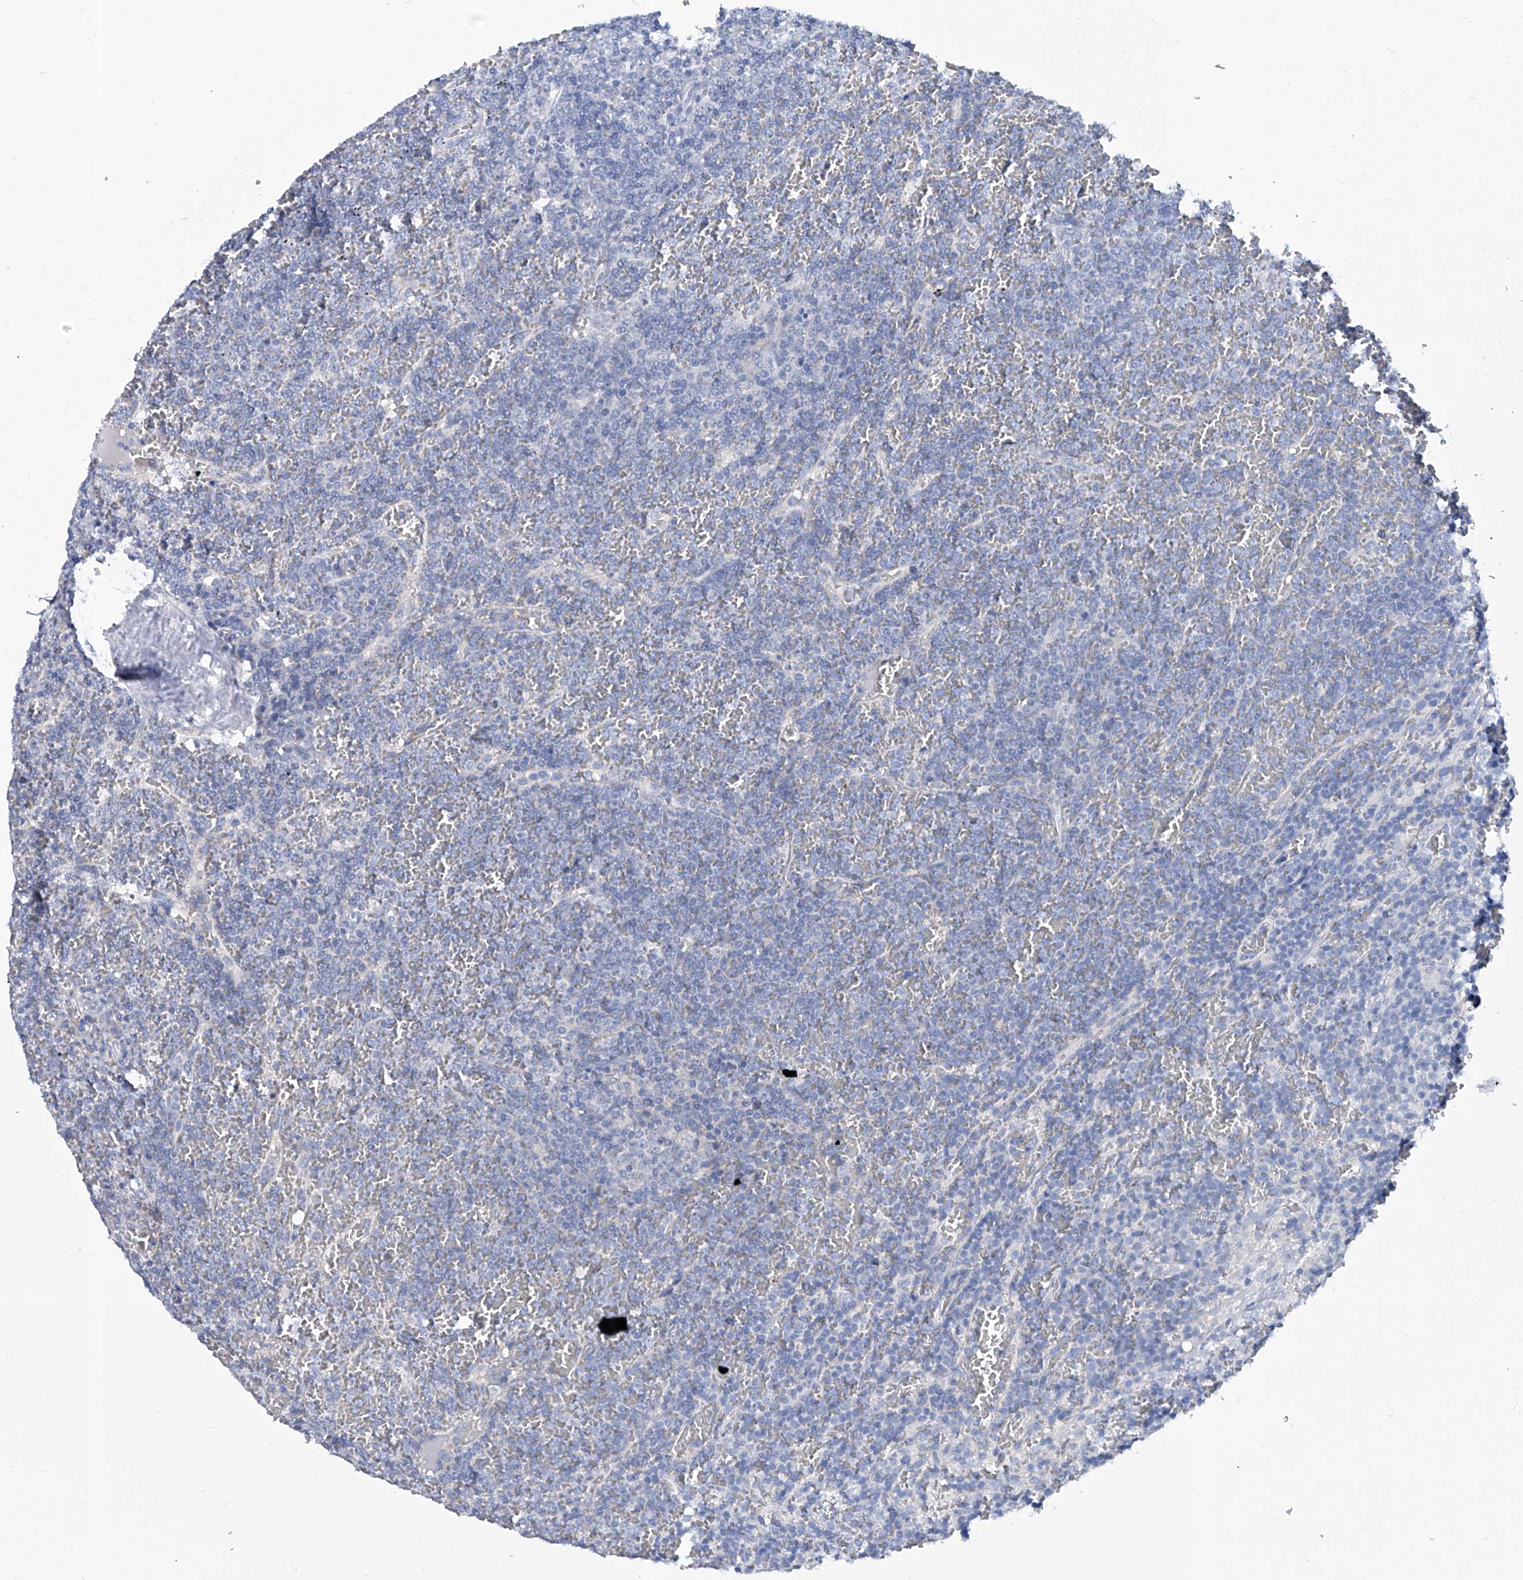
{"staining": {"intensity": "negative", "quantity": "none", "location": "none"}, "tissue": "lymphoma", "cell_type": "Tumor cells", "image_type": "cancer", "snomed": [{"axis": "morphology", "description": "Malignant lymphoma, non-Hodgkin's type, Low grade"}, {"axis": "topography", "description": "Spleen"}], "caption": "Tumor cells are negative for protein expression in human low-grade malignant lymphoma, non-Hodgkin's type.", "gene": "KLHL17", "patient": {"sex": "female", "age": 19}}